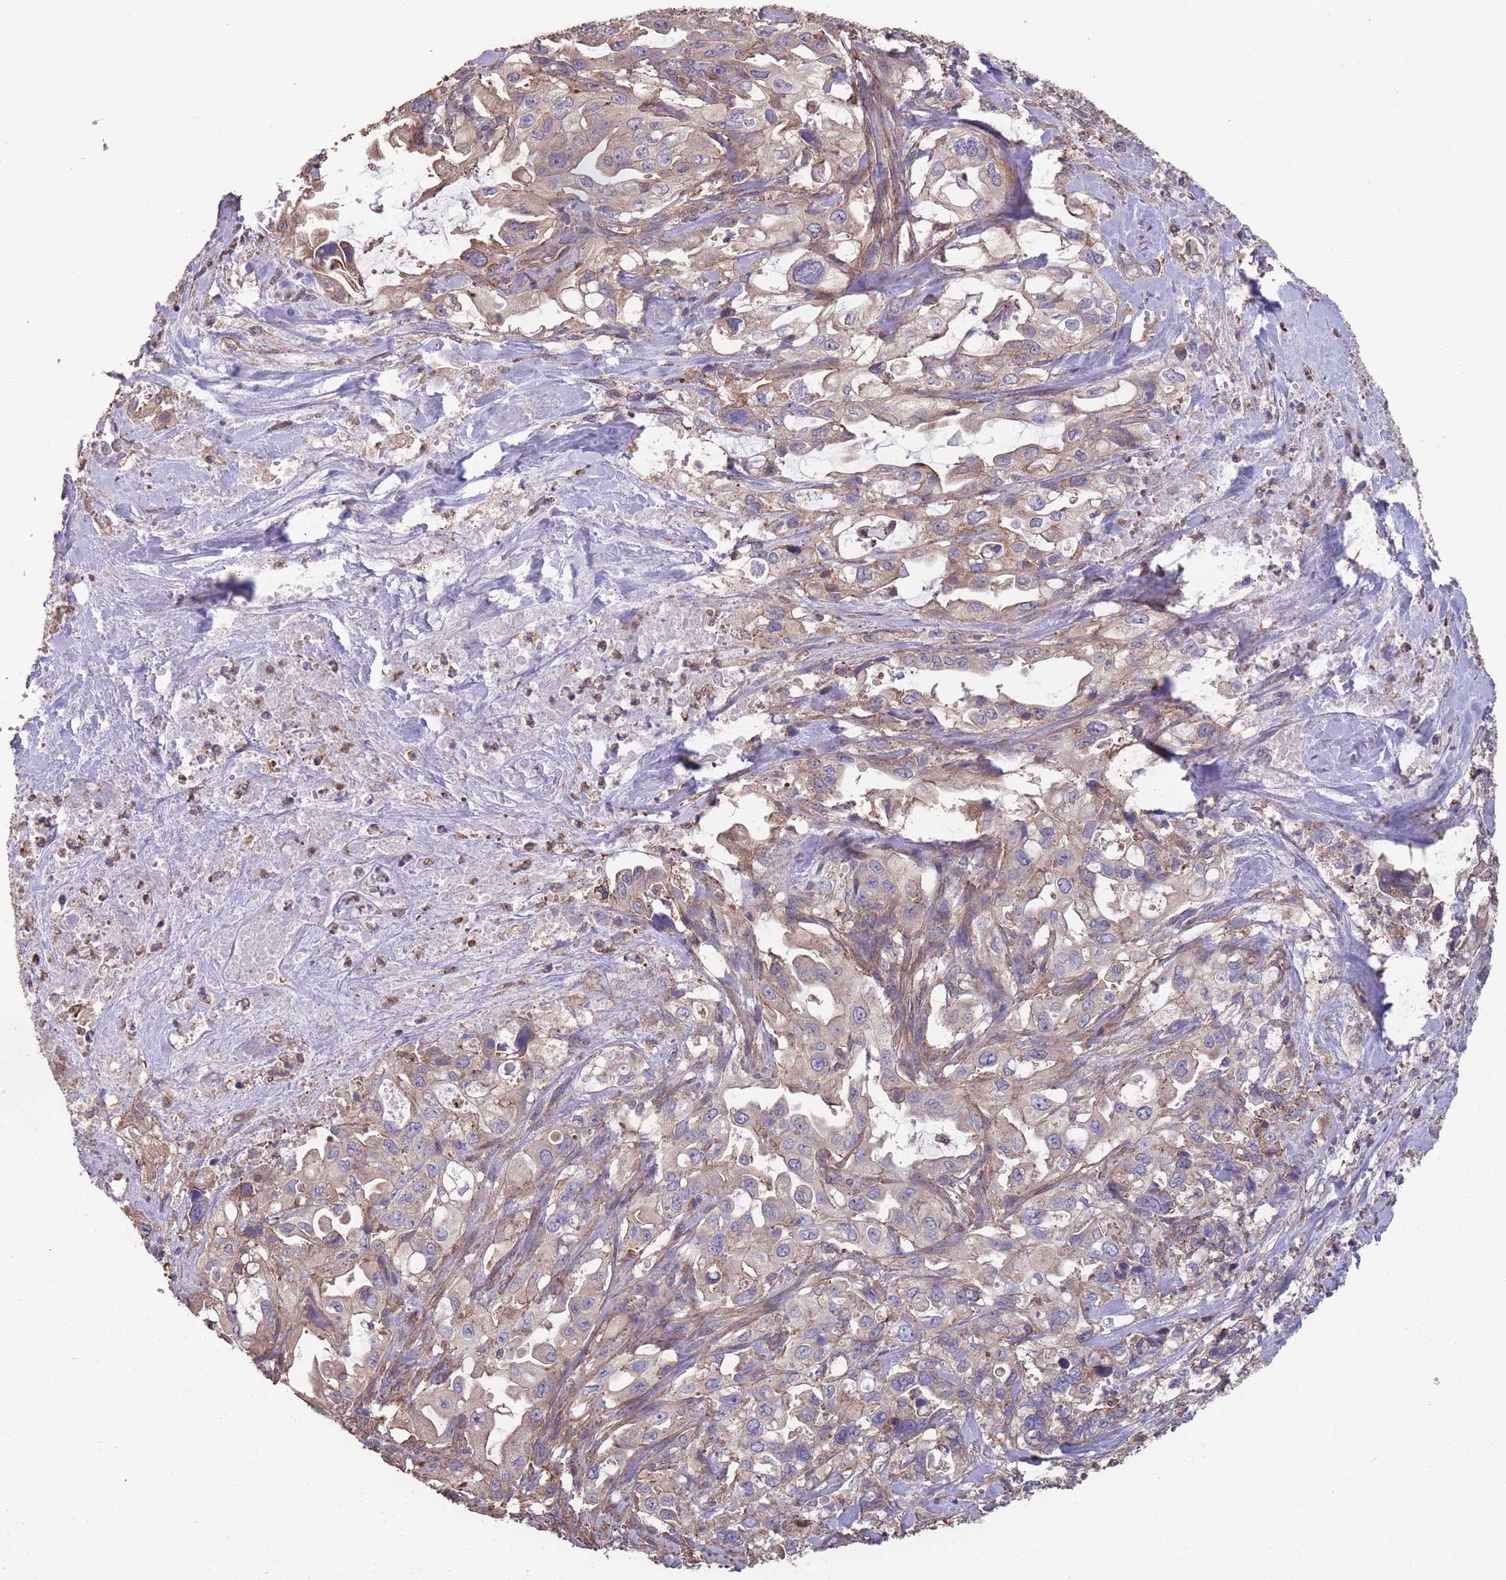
{"staining": {"intensity": "weak", "quantity": ">75%", "location": "cytoplasmic/membranous"}, "tissue": "pancreatic cancer", "cell_type": "Tumor cells", "image_type": "cancer", "snomed": [{"axis": "morphology", "description": "Adenocarcinoma, NOS"}, {"axis": "topography", "description": "Pancreas"}], "caption": "DAB immunohistochemical staining of adenocarcinoma (pancreatic) displays weak cytoplasmic/membranous protein positivity in approximately >75% of tumor cells. (Stains: DAB (3,3'-diaminobenzidine) in brown, nuclei in blue, Microscopy: brightfield microscopy at high magnification).", "gene": "NUDT21", "patient": {"sex": "female", "age": 61}}